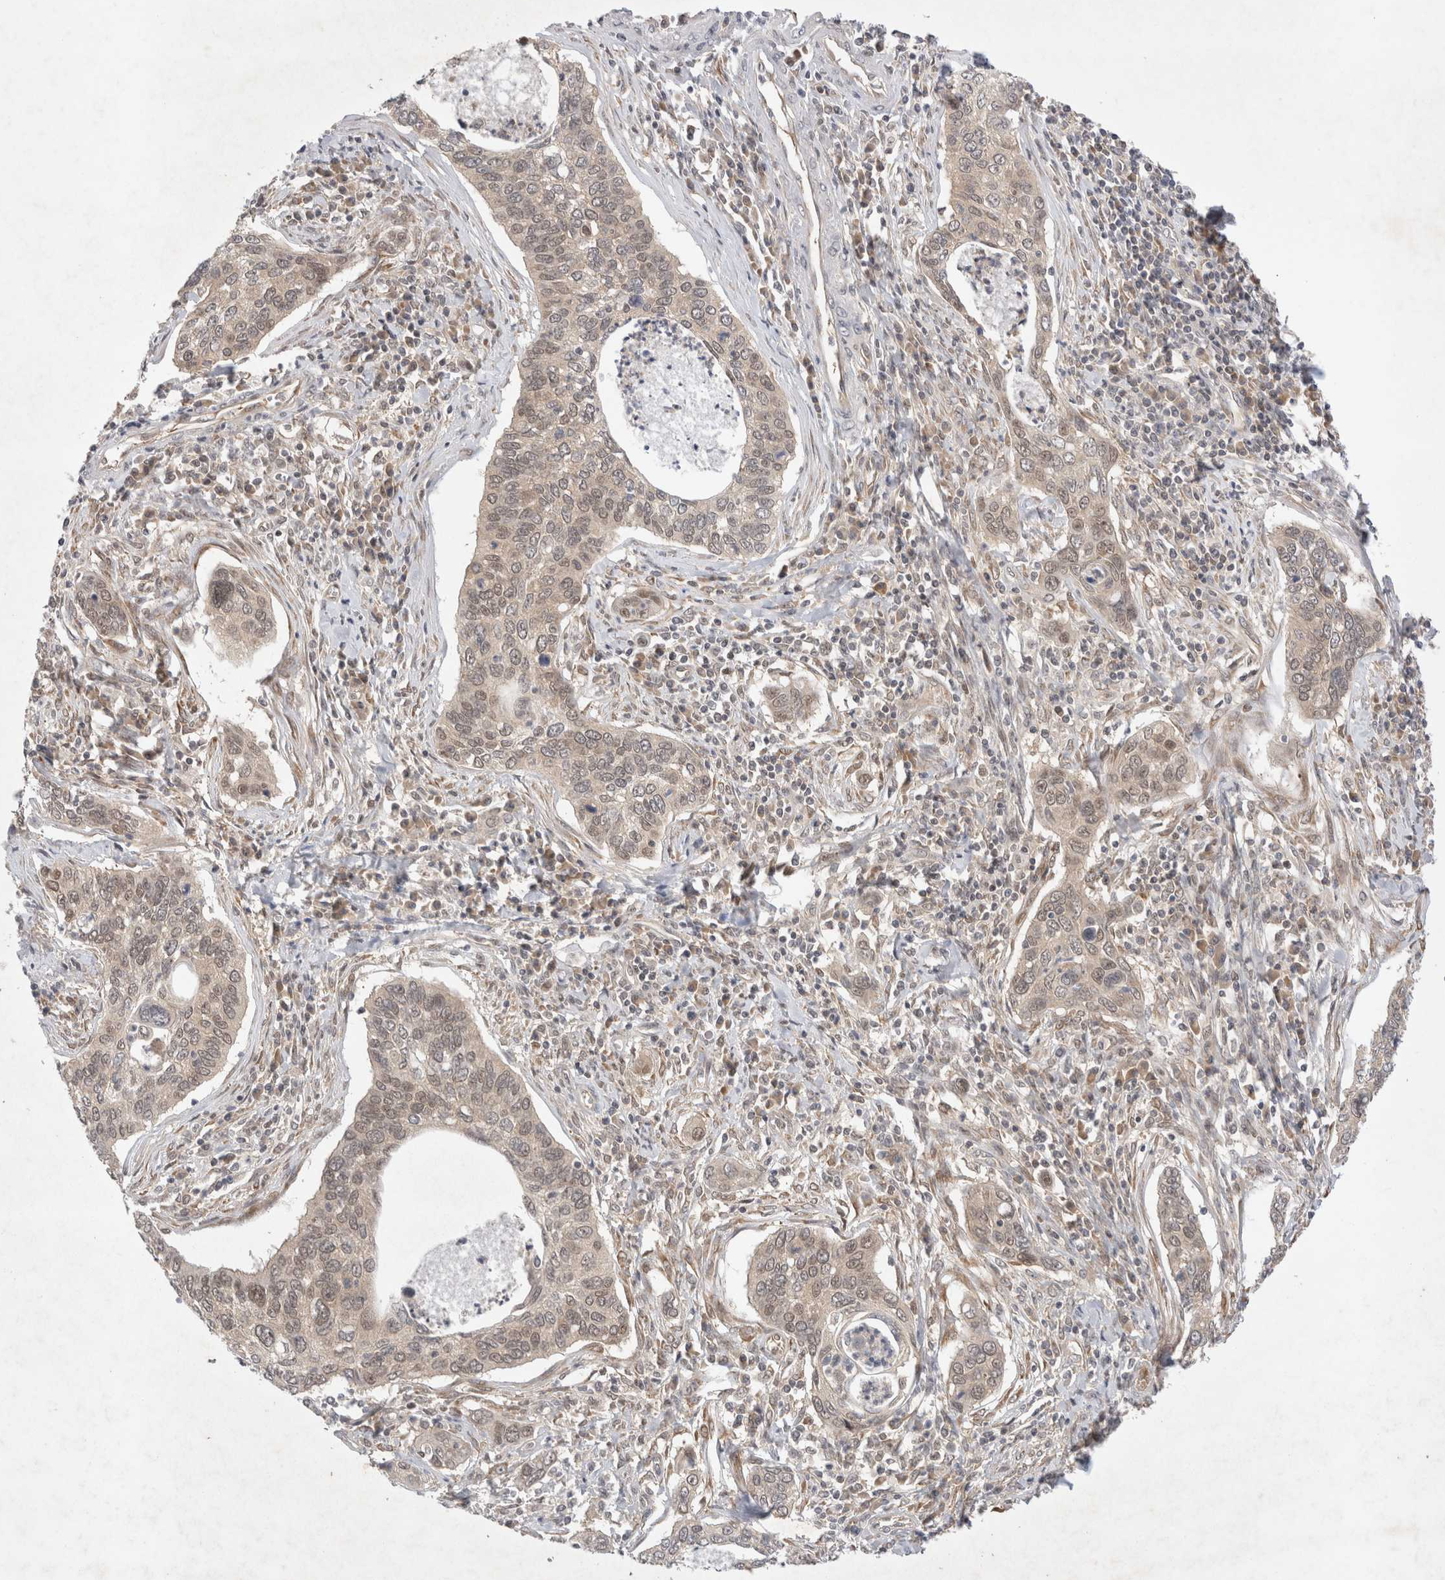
{"staining": {"intensity": "weak", "quantity": ">75%", "location": "nuclear"}, "tissue": "cervical cancer", "cell_type": "Tumor cells", "image_type": "cancer", "snomed": [{"axis": "morphology", "description": "Squamous cell carcinoma, NOS"}, {"axis": "topography", "description": "Cervix"}], "caption": "A high-resolution image shows immunohistochemistry staining of squamous cell carcinoma (cervical), which displays weak nuclear expression in approximately >75% of tumor cells.", "gene": "EIF3E", "patient": {"sex": "female", "age": 53}}